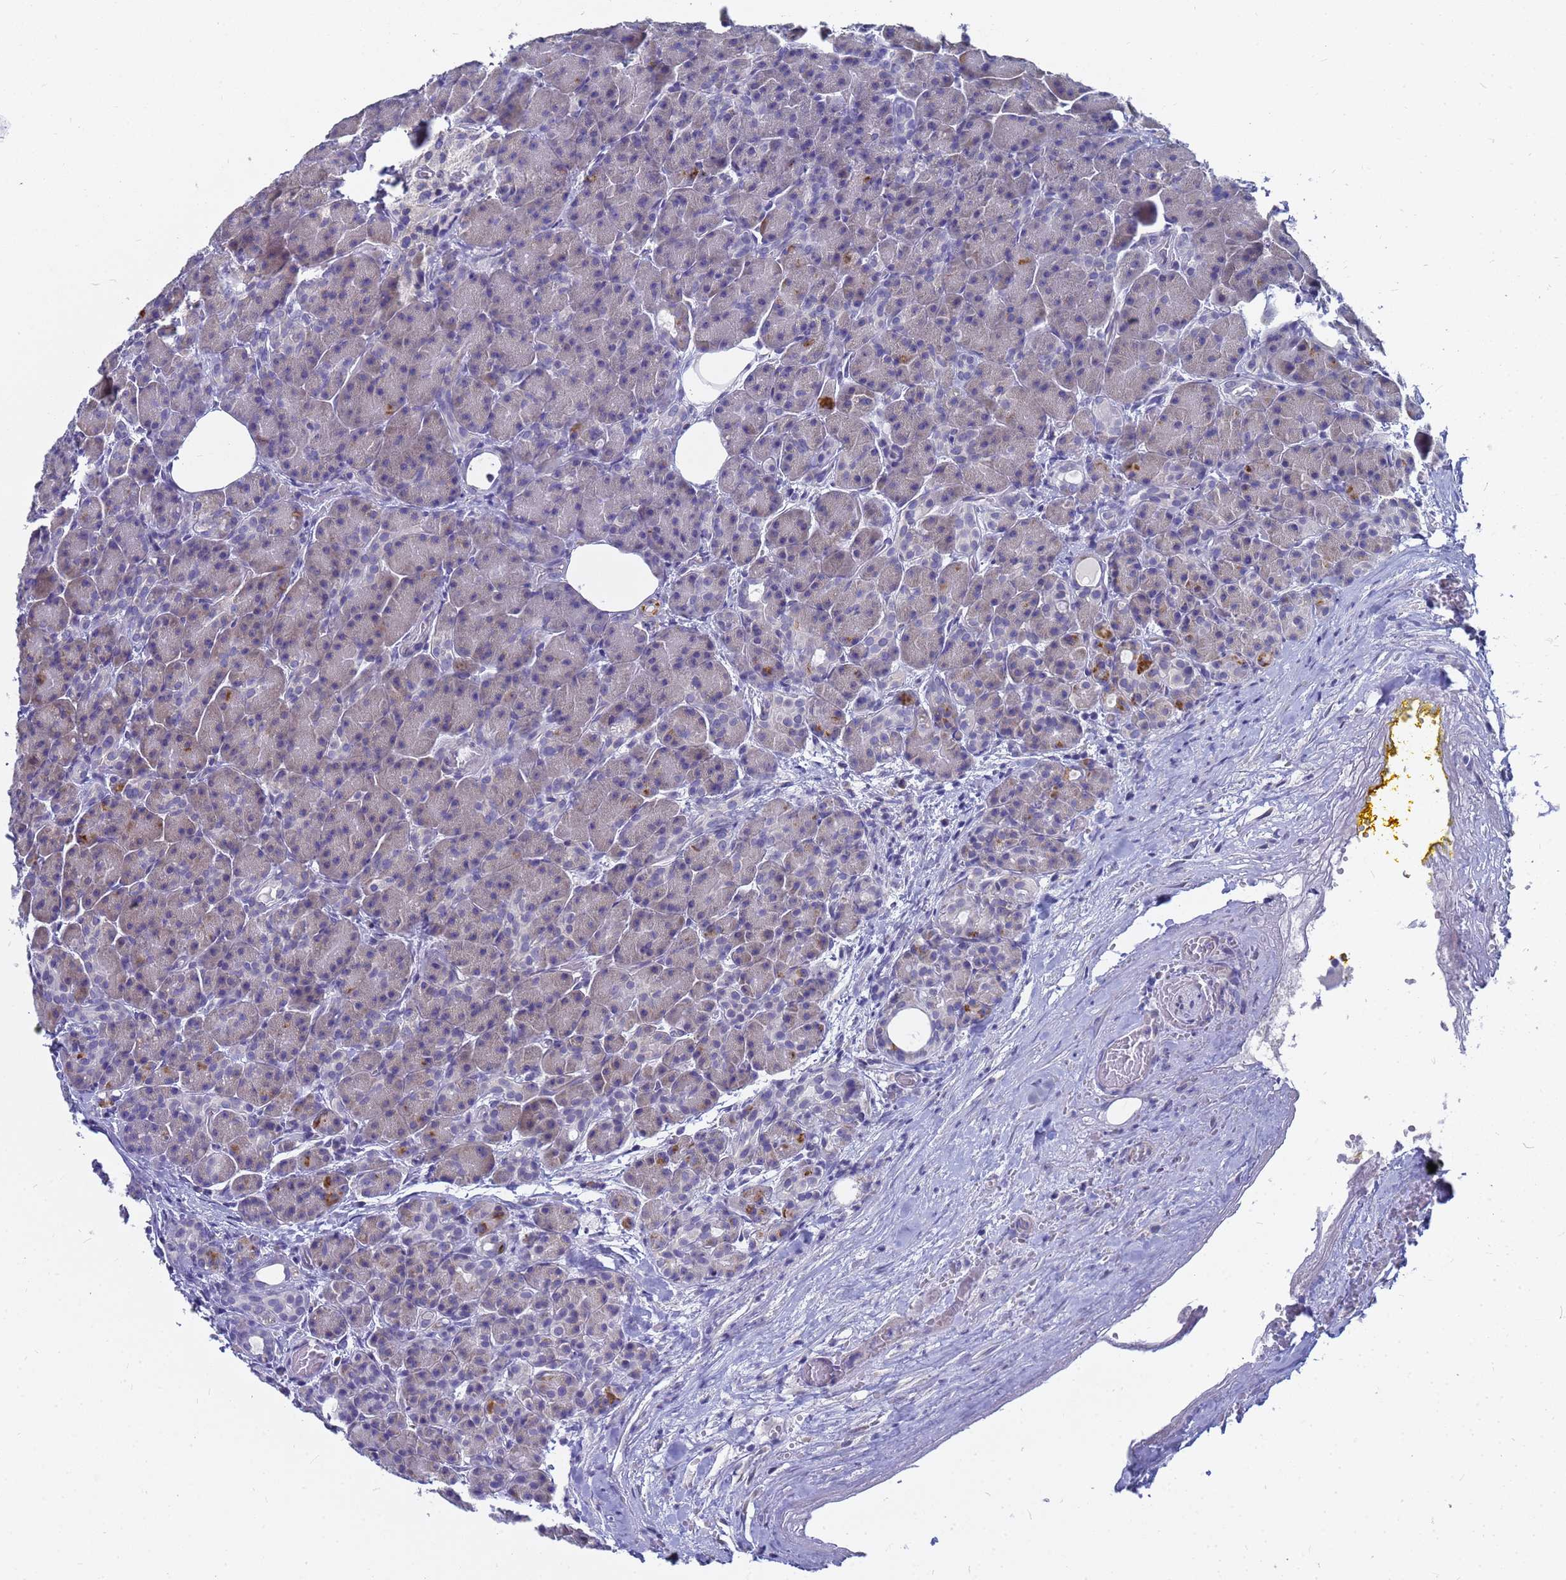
{"staining": {"intensity": "negative", "quantity": "none", "location": "none"}, "tissue": "pancreas", "cell_type": "Exocrine glandular cells", "image_type": "normal", "snomed": [{"axis": "morphology", "description": "Normal tissue, NOS"}, {"axis": "topography", "description": "Pancreas"}], "caption": "High power microscopy photomicrograph of an IHC histopathology image of normal pancreas, revealing no significant expression in exocrine glandular cells. Brightfield microscopy of immunohistochemistry stained with DAB (3,3'-diaminobenzidine) (brown) and hematoxylin (blue), captured at high magnification.", "gene": "FAM166B", "patient": {"sex": "male", "age": 63}}